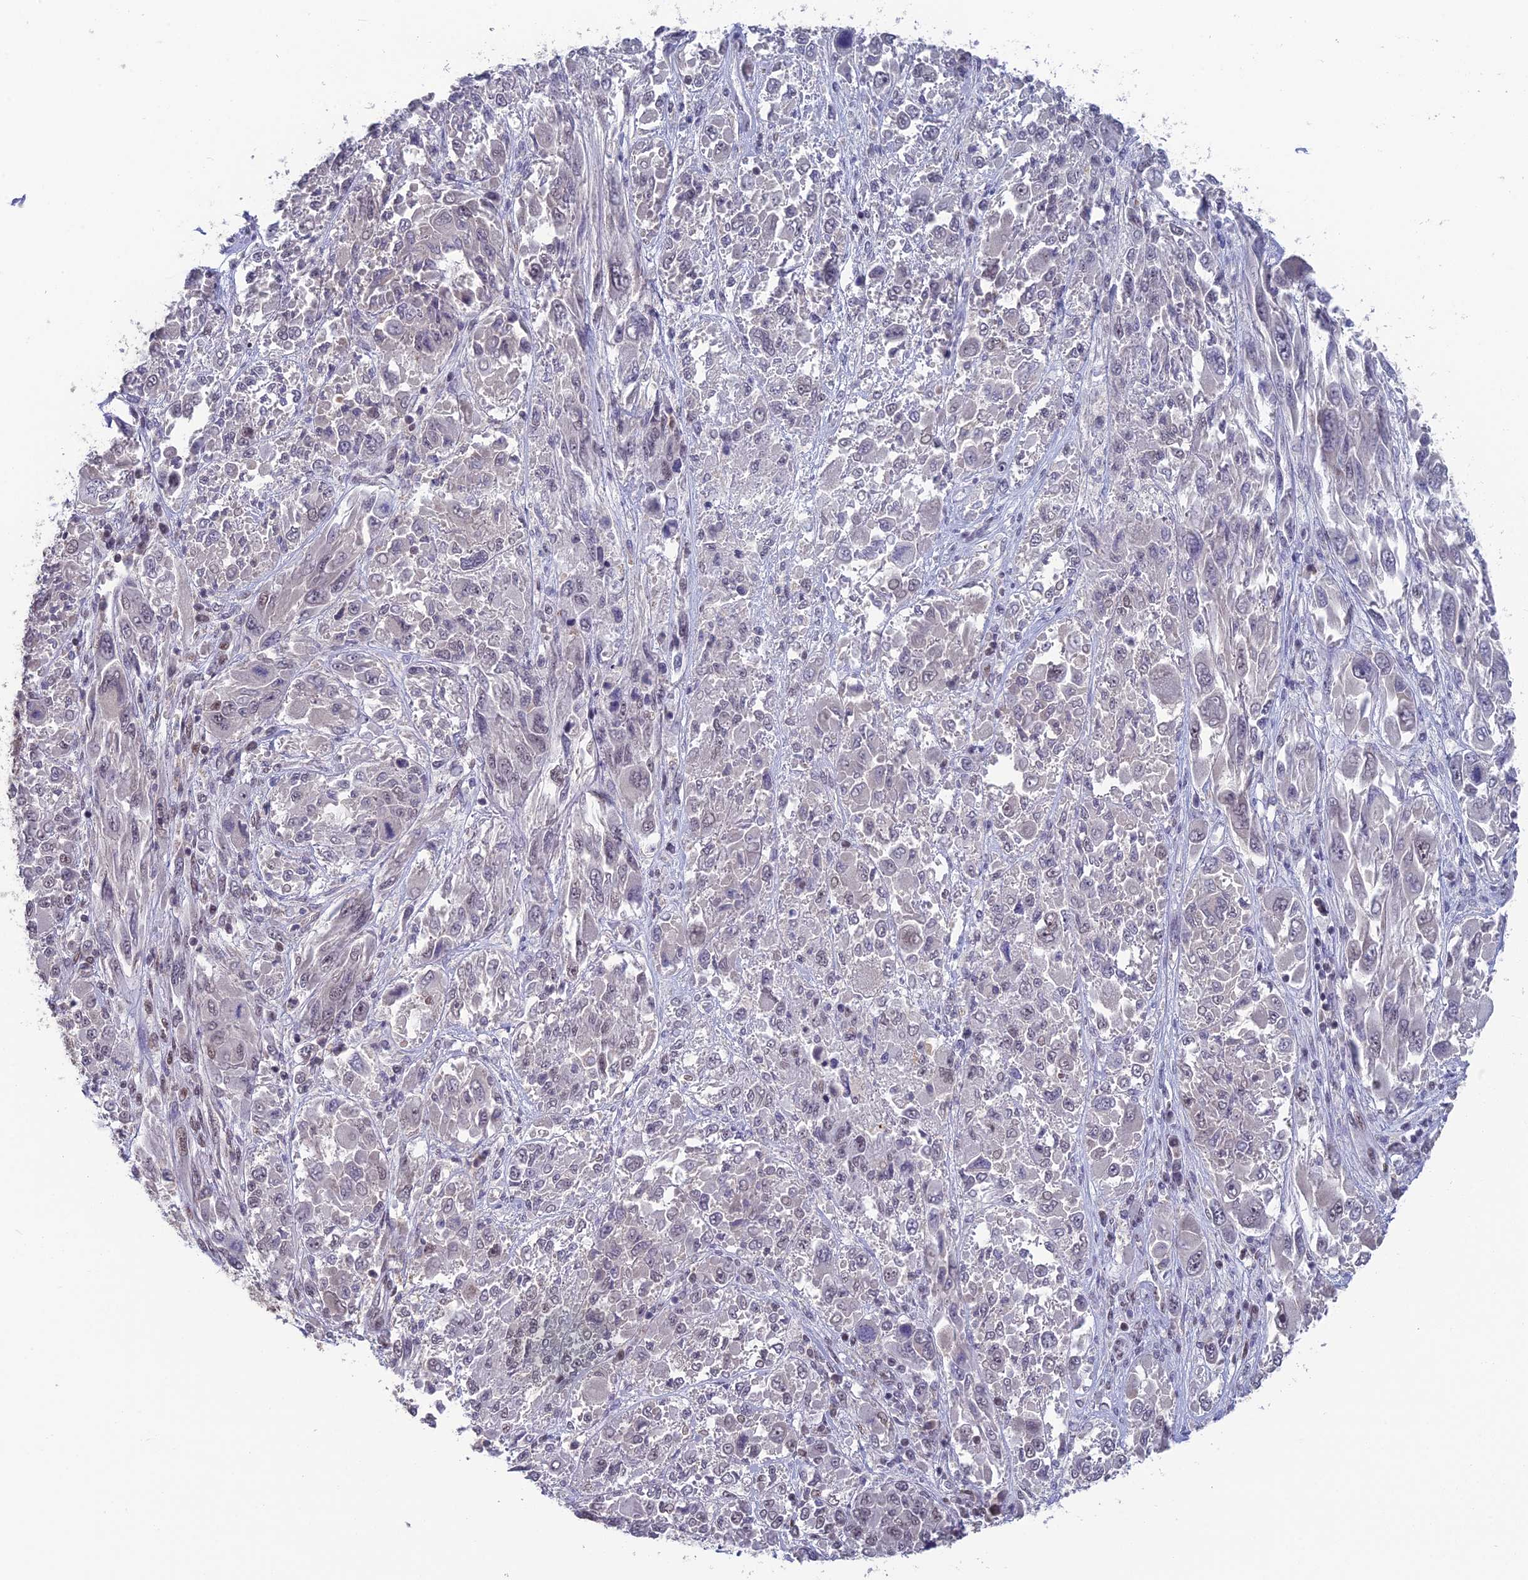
{"staining": {"intensity": "negative", "quantity": "none", "location": "none"}, "tissue": "melanoma", "cell_type": "Tumor cells", "image_type": "cancer", "snomed": [{"axis": "morphology", "description": "Malignant melanoma, NOS"}, {"axis": "topography", "description": "Skin"}], "caption": "The image exhibits no staining of tumor cells in malignant melanoma.", "gene": "MT-CO3", "patient": {"sex": "female", "age": 91}}